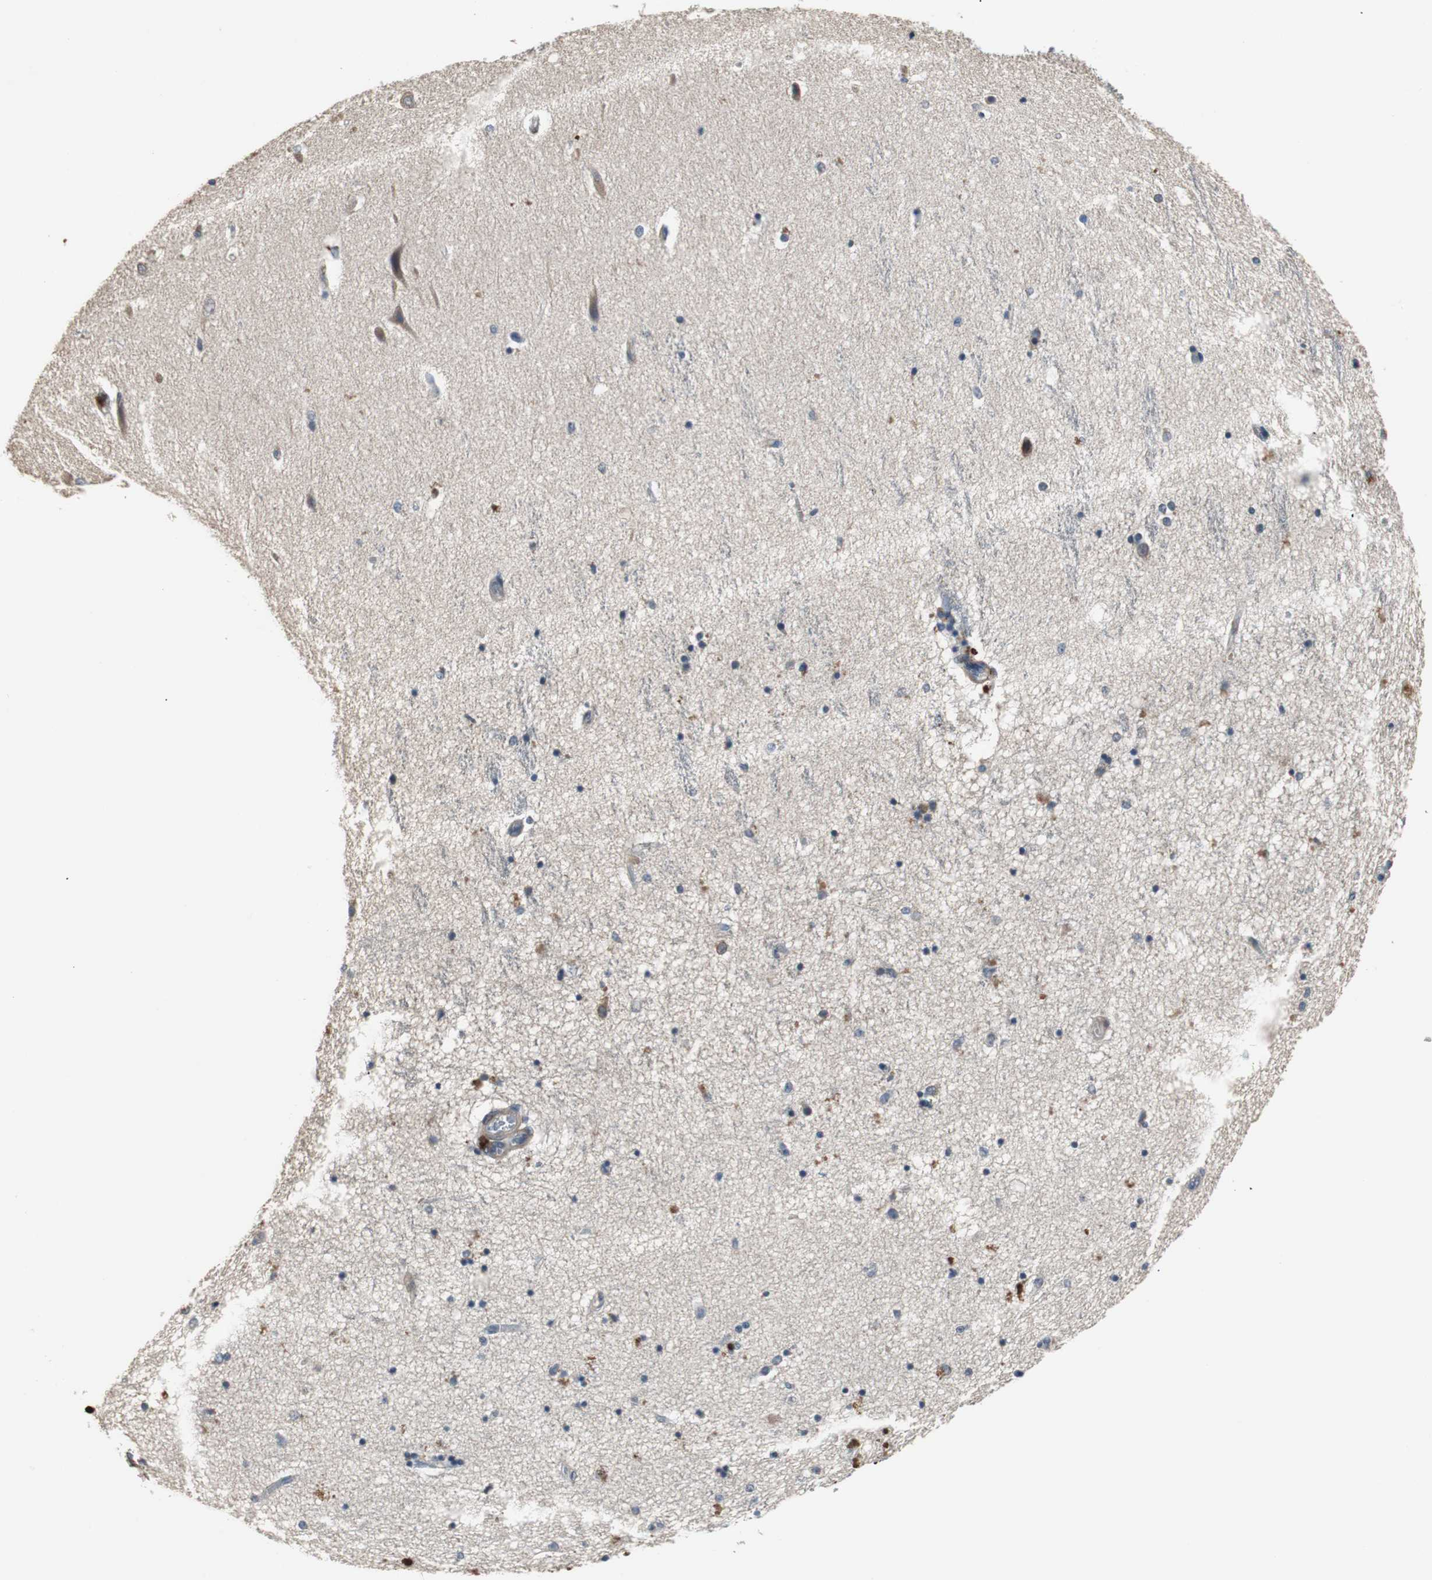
{"staining": {"intensity": "moderate", "quantity": "25%-75%", "location": "cytoplasmic/membranous"}, "tissue": "hippocampus", "cell_type": "Glial cells", "image_type": "normal", "snomed": [{"axis": "morphology", "description": "Normal tissue, NOS"}, {"axis": "topography", "description": "Hippocampus"}], "caption": "Glial cells reveal moderate cytoplasmic/membranous positivity in about 25%-75% of cells in unremarkable hippocampus.", "gene": "PCYT1B", "patient": {"sex": "female", "age": 54}}